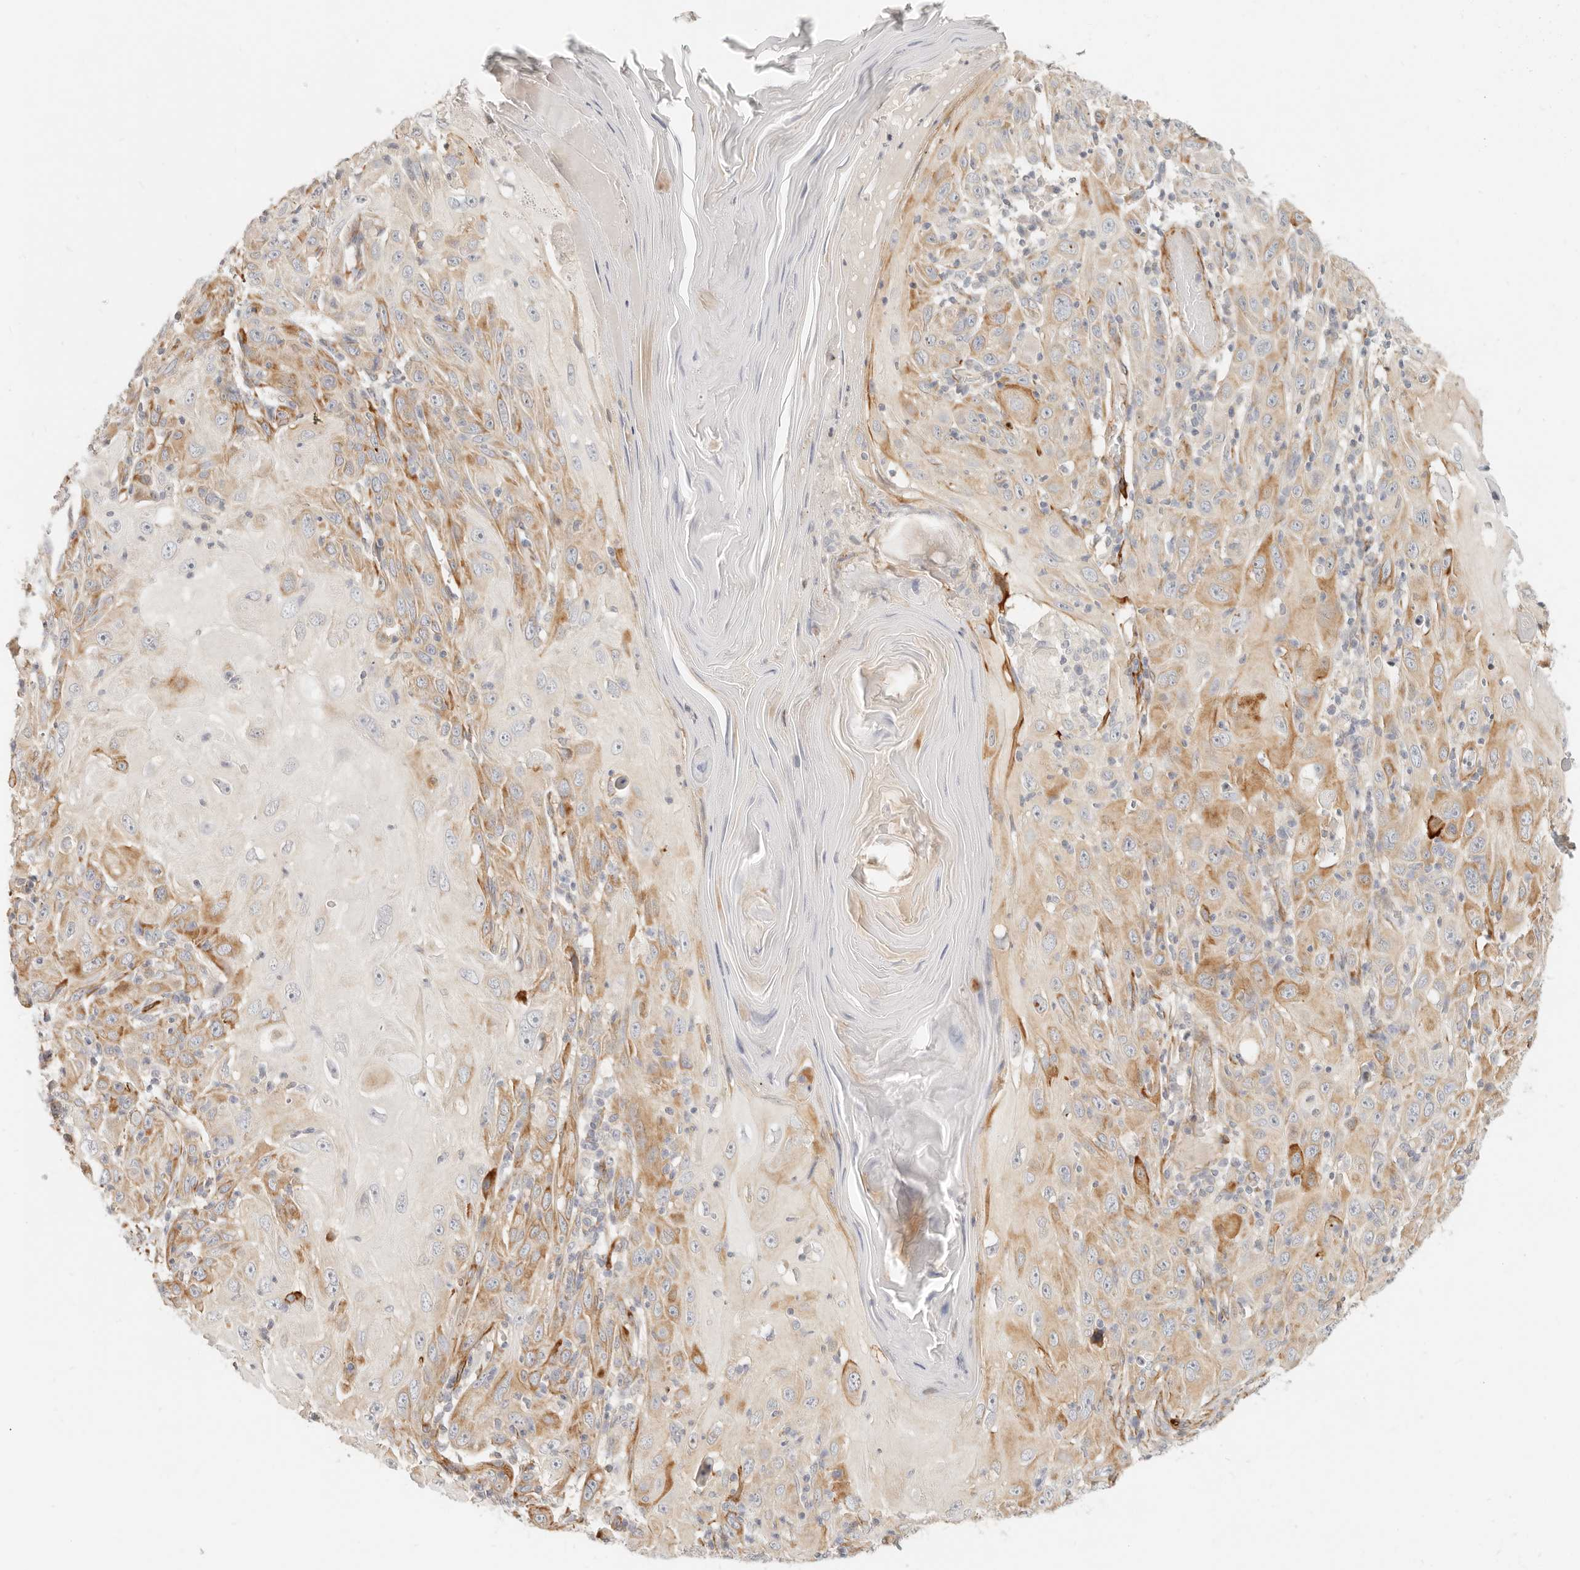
{"staining": {"intensity": "moderate", "quantity": "25%-75%", "location": "cytoplasmic/membranous"}, "tissue": "skin cancer", "cell_type": "Tumor cells", "image_type": "cancer", "snomed": [{"axis": "morphology", "description": "Squamous cell carcinoma, NOS"}, {"axis": "topography", "description": "Skin"}], "caption": "Human skin cancer stained for a protein (brown) demonstrates moderate cytoplasmic/membranous positive staining in approximately 25%-75% of tumor cells.", "gene": "SASS6", "patient": {"sex": "female", "age": 88}}